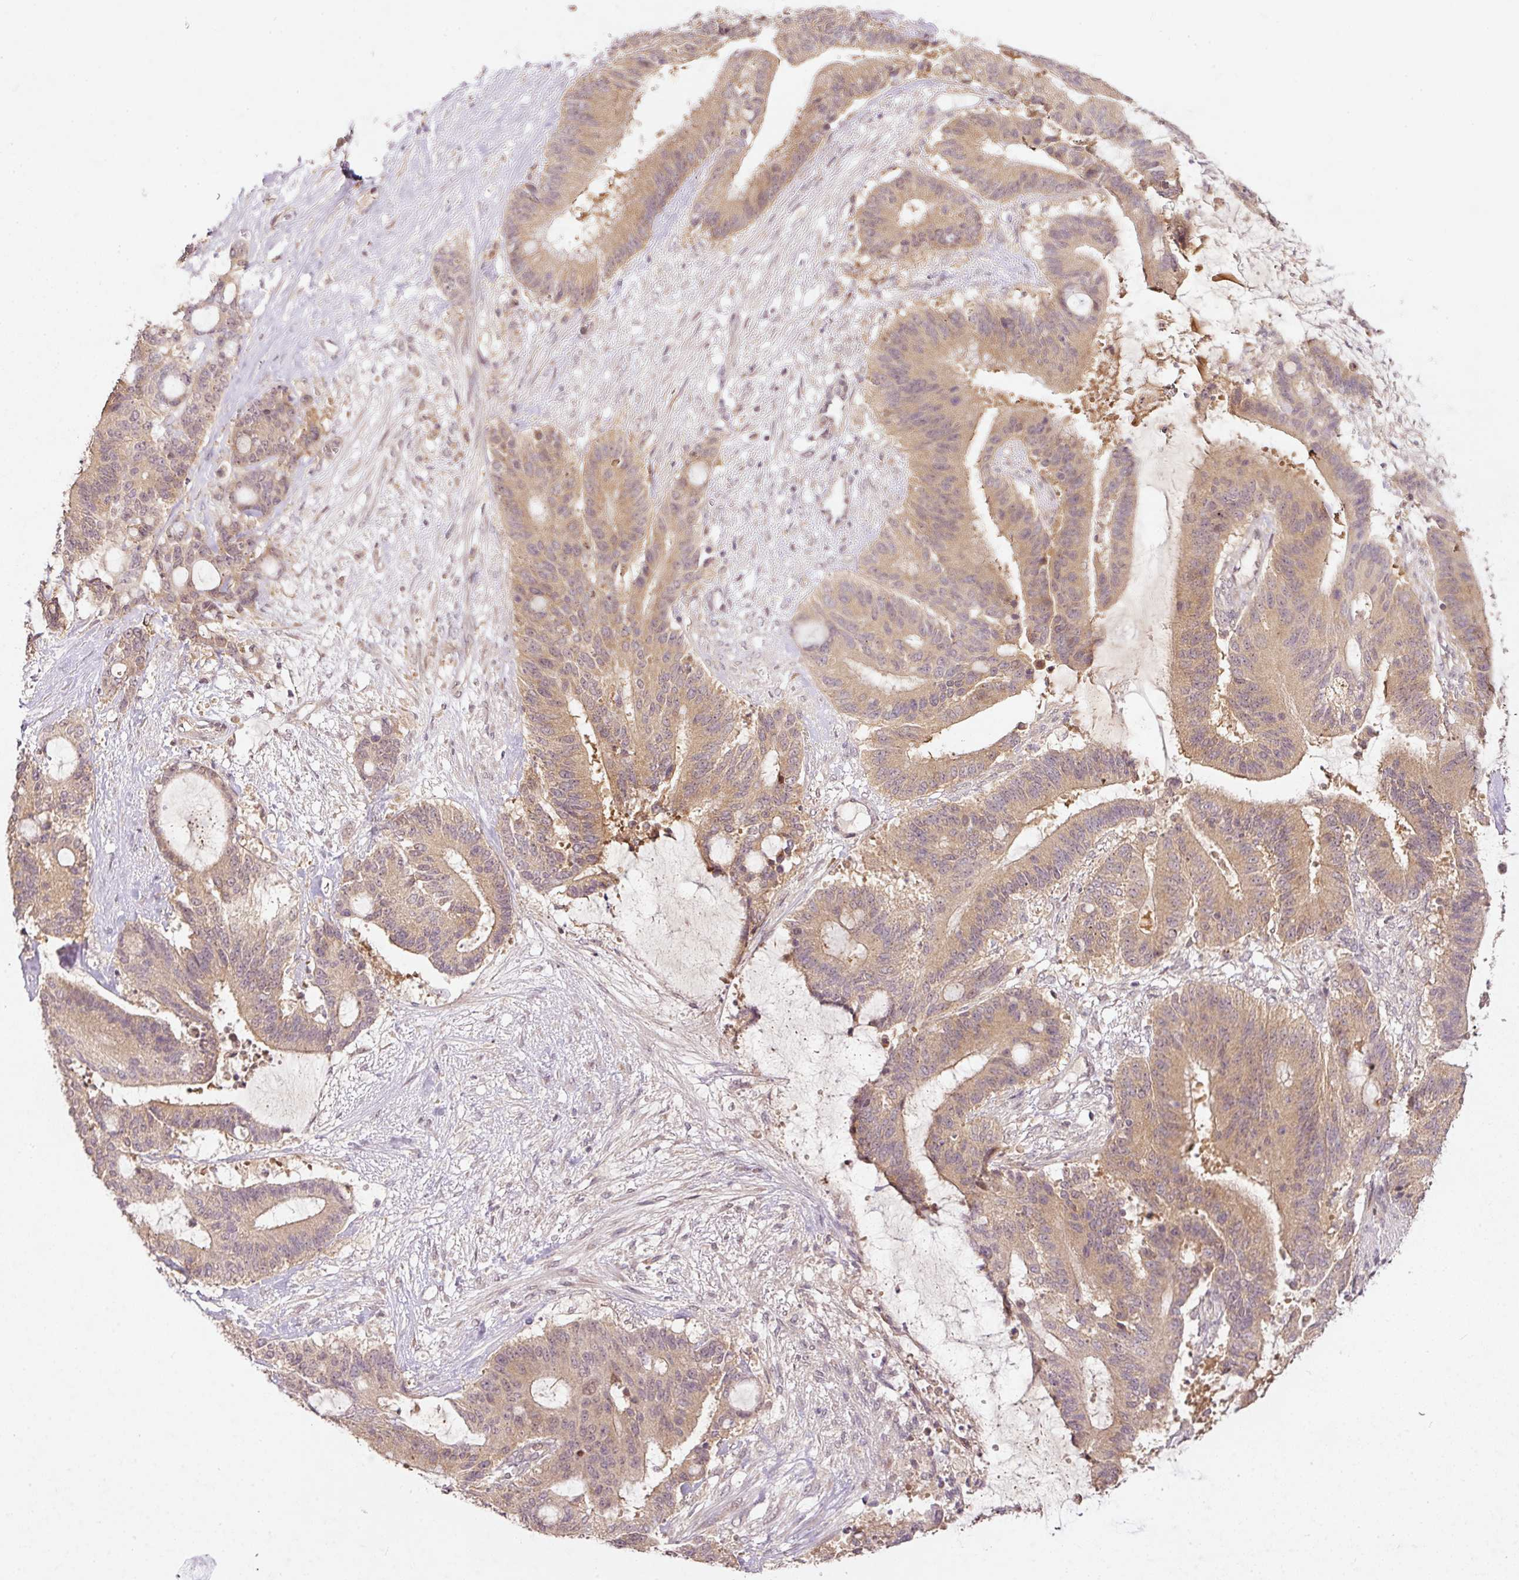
{"staining": {"intensity": "moderate", "quantity": ">75%", "location": "cytoplasmic/membranous"}, "tissue": "liver cancer", "cell_type": "Tumor cells", "image_type": "cancer", "snomed": [{"axis": "morphology", "description": "Normal tissue, NOS"}, {"axis": "morphology", "description": "Cholangiocarcinoma"}, {"axis": "topography", "description": "Liver"}, {"axis": "topography", "description": "Peripheral nerve tissue"}], "caption": "Immunohistochemistry (IHC) of human liver cancer shows medium levels of moderate cytoplasmic/membranous expression in approximately >75% of tumor cells.", "gene": "PCDHB1", "patient": {"sex": "female", "age": 73}}